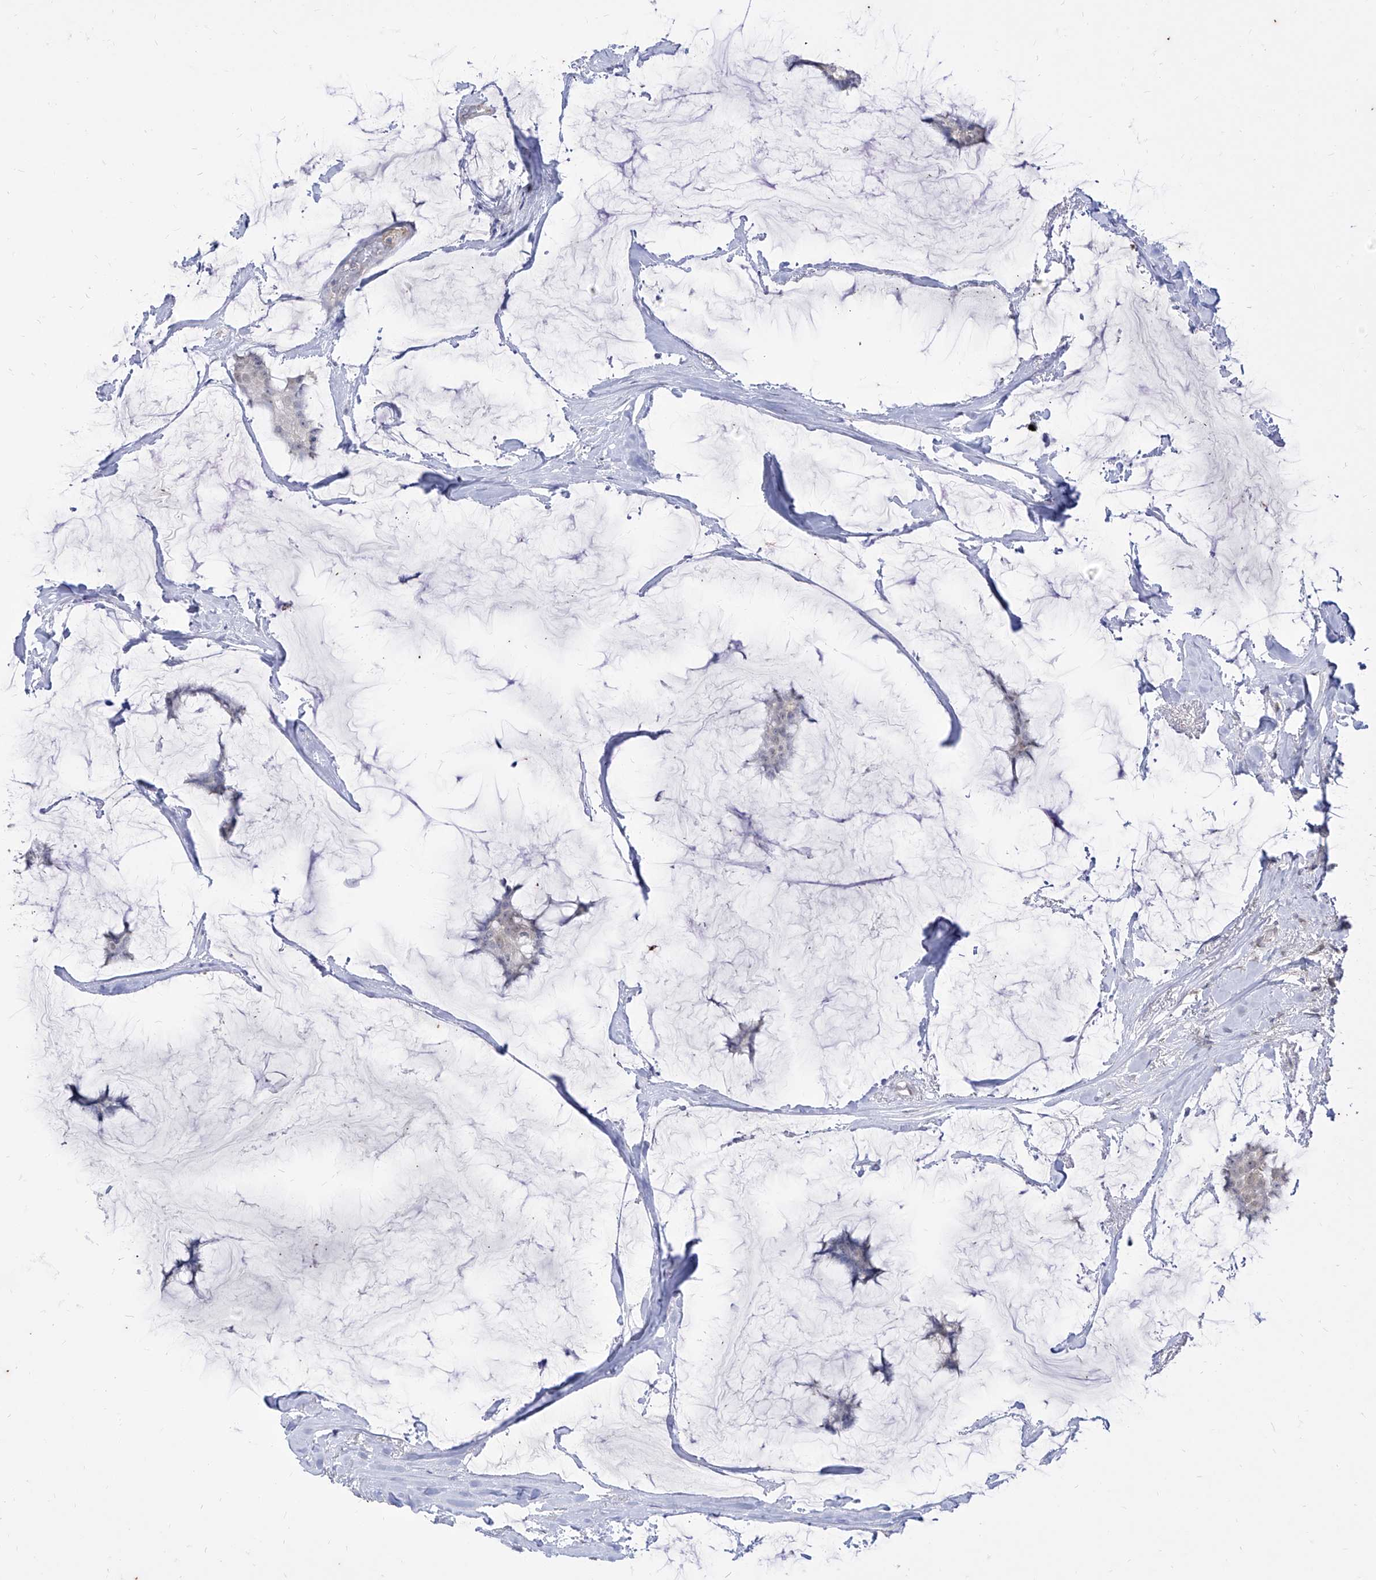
{"staining": {"intensity": "negative", "quantity": "none", "location": "none"}, "tissue": "breast cancer", "cell_type": "Tumor cells", "image_type": "cancer", "snomed": [{"axis": "morphology", "description": "Duct carcinoma"}, {"axis": "topography", "description": "Breast"}], "caption": "Immunohistochemistry of human breast cancer shows no expression in tumor cells.", "gene": "PHF20L1", "patient": {"sex": "female", "age": 93}}